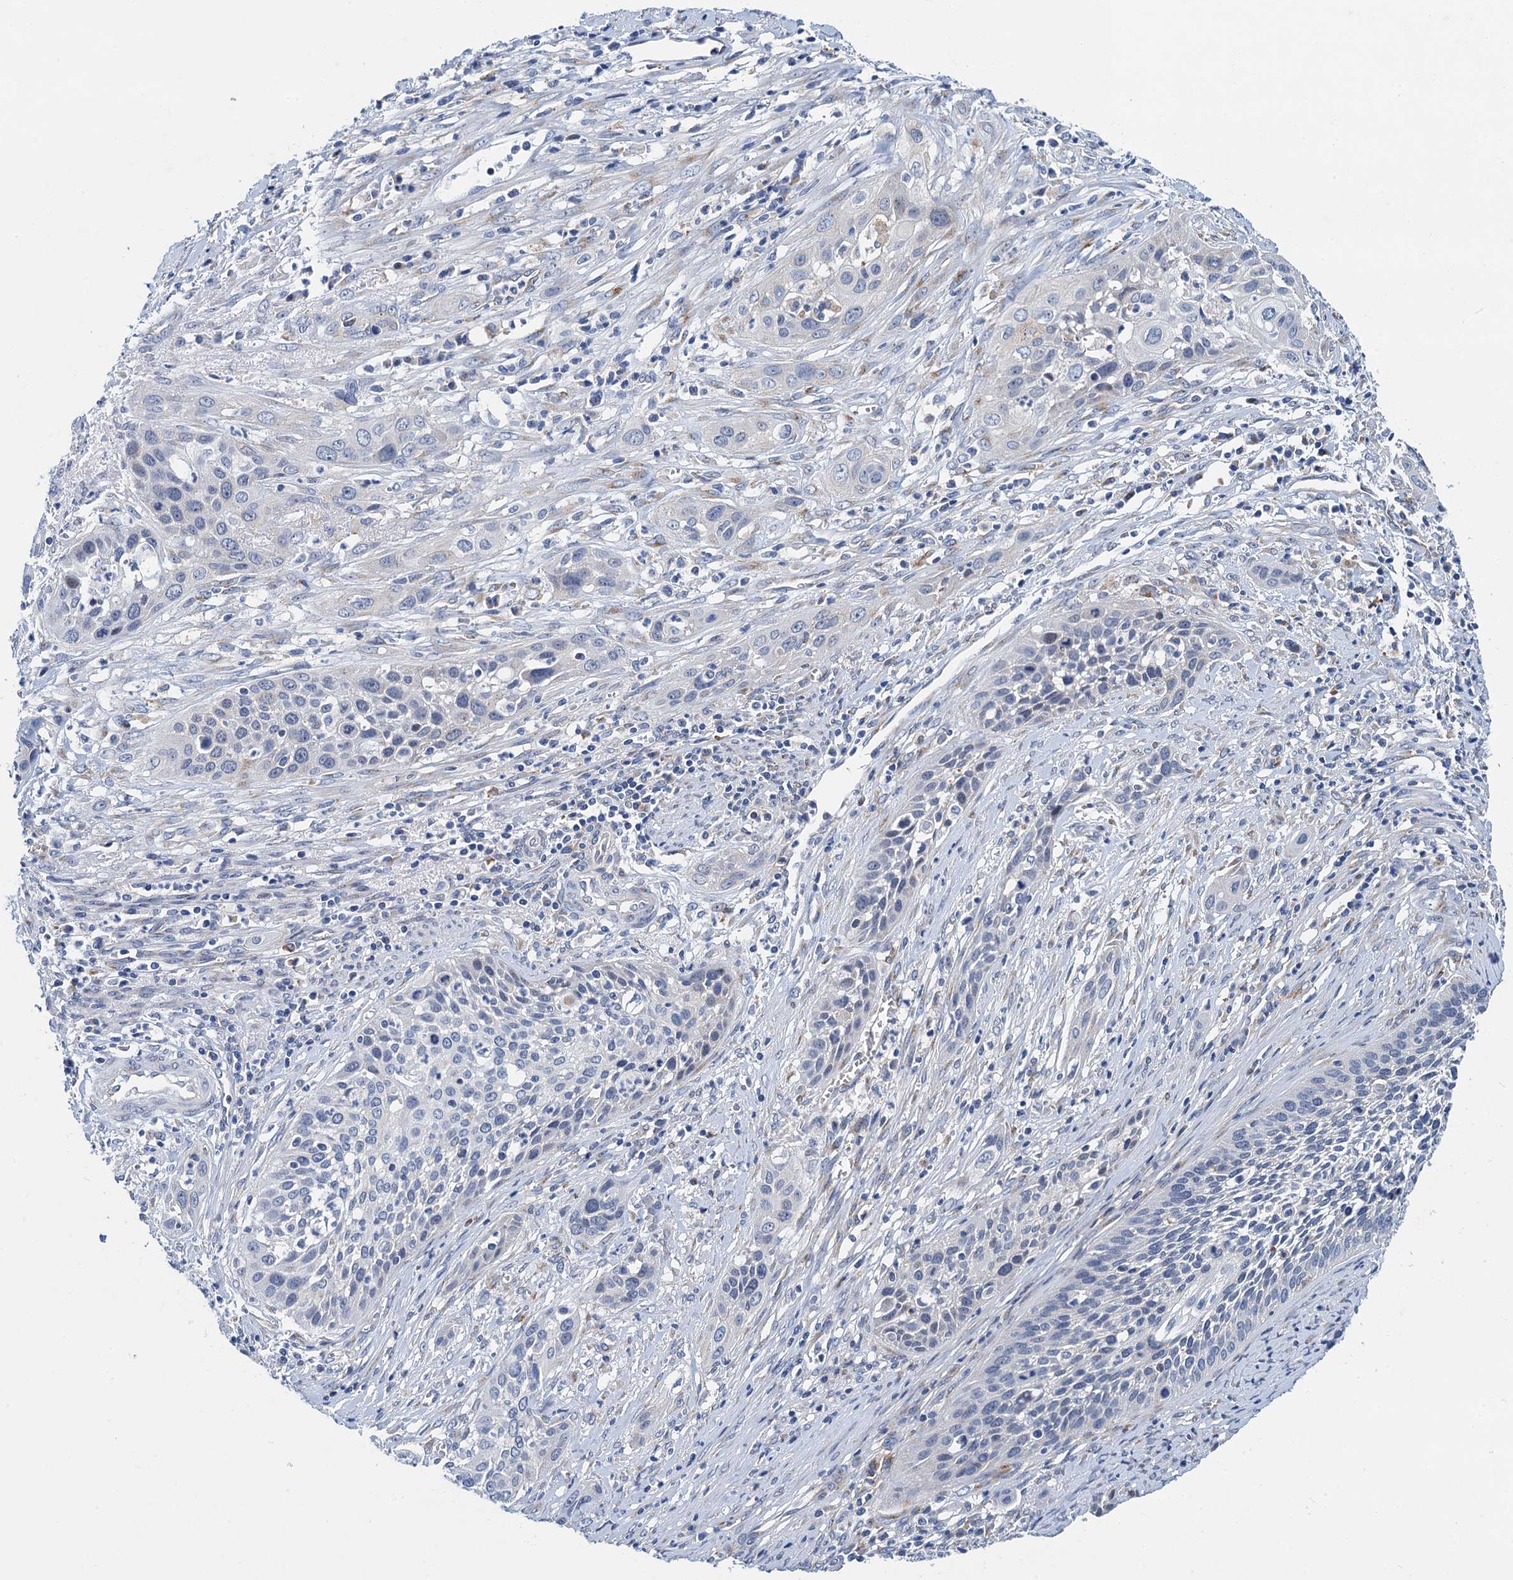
{"staining": {"intensity": "negative", "quantity": "none", "location": "none"}, "tissue": "cervical cancer", "cell_type": "Tumor cells", "image_type": "cancer", "snomed": [{"axis": "morphology", "description": "Squamous cell carcinoma, NOS"}, {"axis": "topography", "description": "Cervix"}], "caption": "This is a photomicrograph of immunohistochemistry (IHC) staining of cervical cancer (squamous cell carcinoma), which shows no positivity in tumor cells.", "gene": "NBEA", "patient": {"sex": "female", "age": 34}}